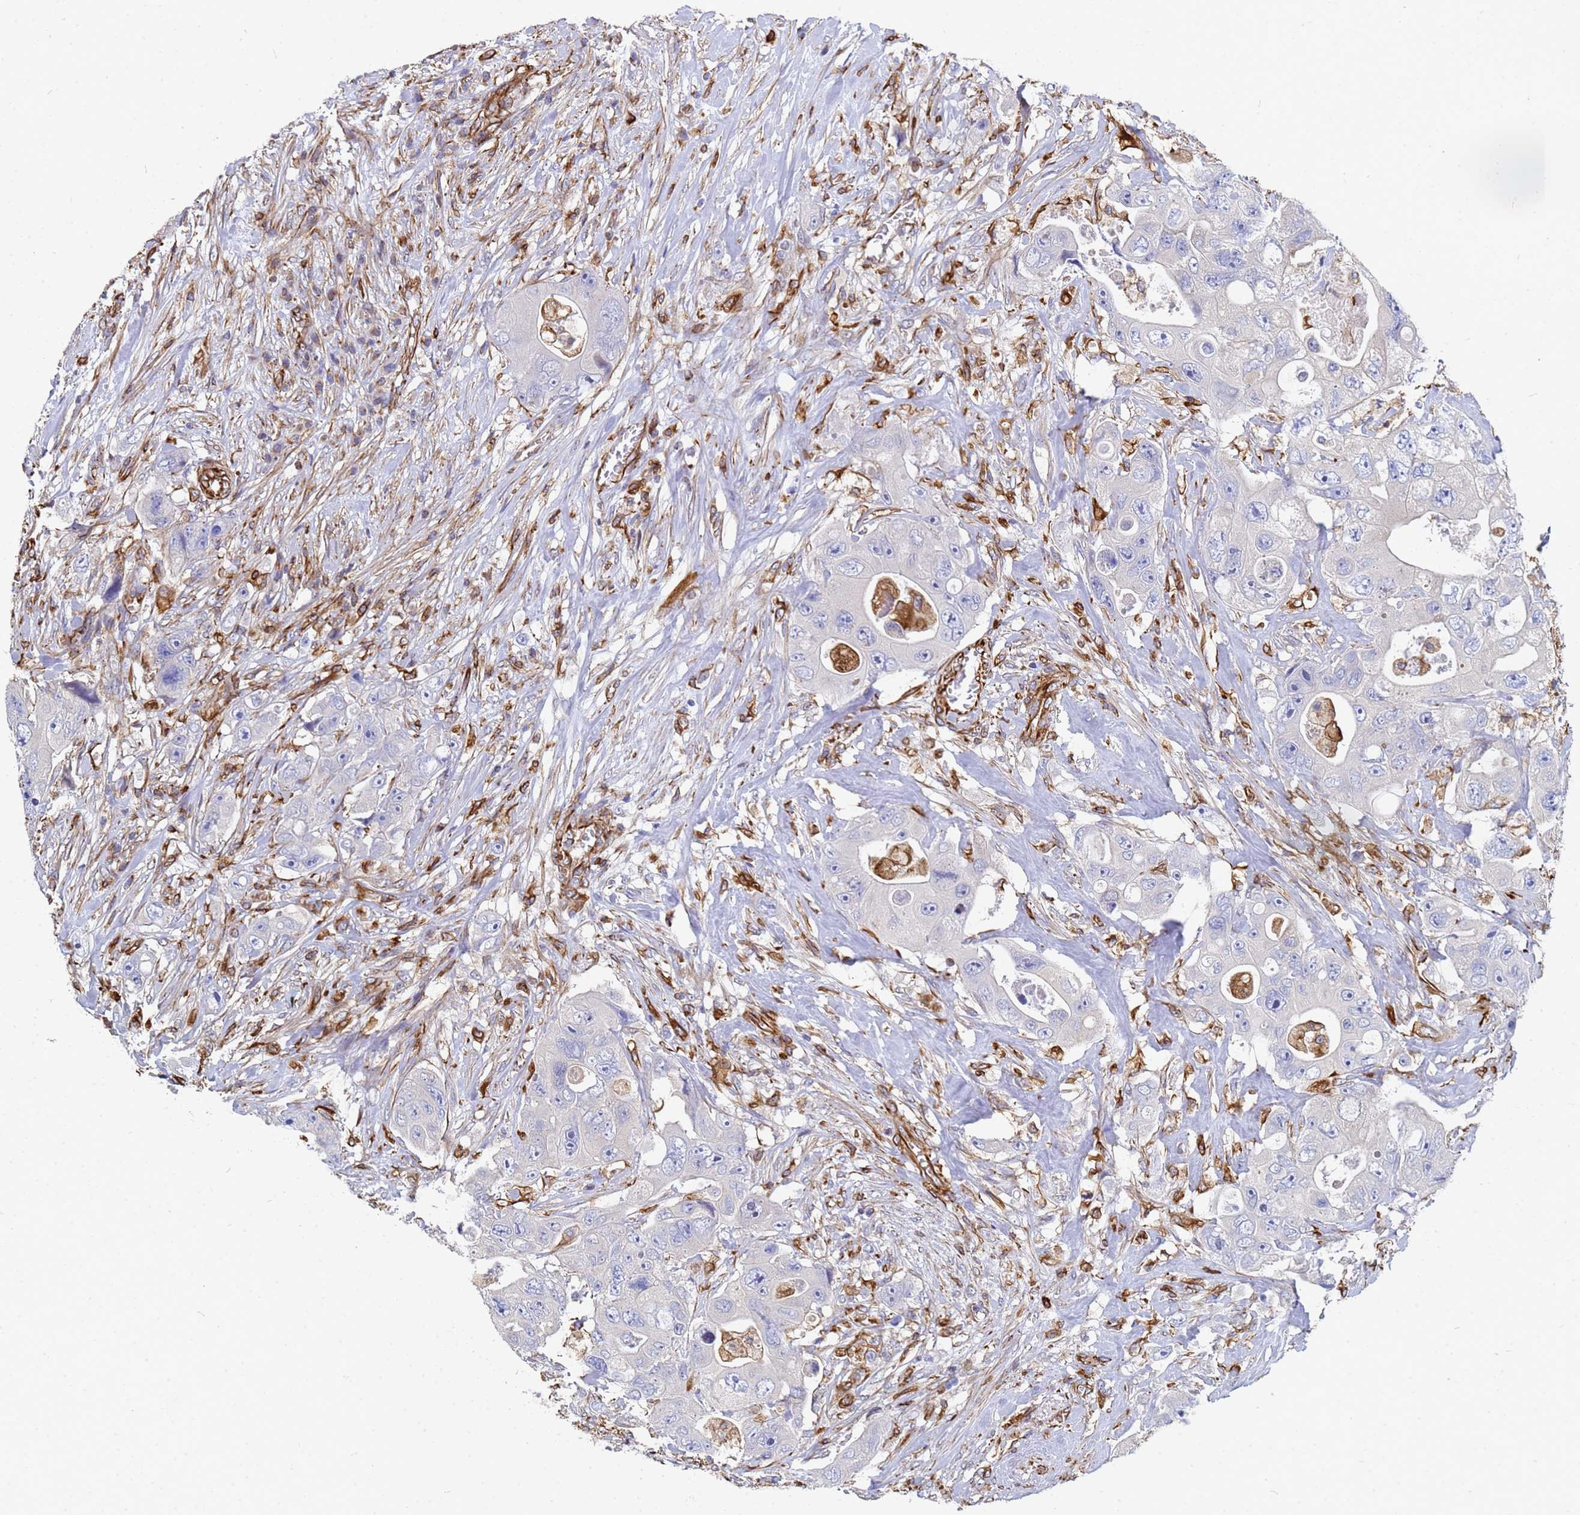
{"staining": {"intensity": "negative", "quantity": "none", "location": "none"}, "tissue": "colorectal cancer", "cell_type": "Tumor cells", "image_type": "cancer", "snomed": [{"axis": "morphology", "description": "Adenocarcinoma, NOS"}, {"axis": "topography", "description": "Colon"}], "caption": "High power microscopy image of an IHC image of colorectal adenocarcinoma, revealing no significant staining in tumor cells.", "gene": "SYT13", "patient": {"sex": "female", "age": 46}}